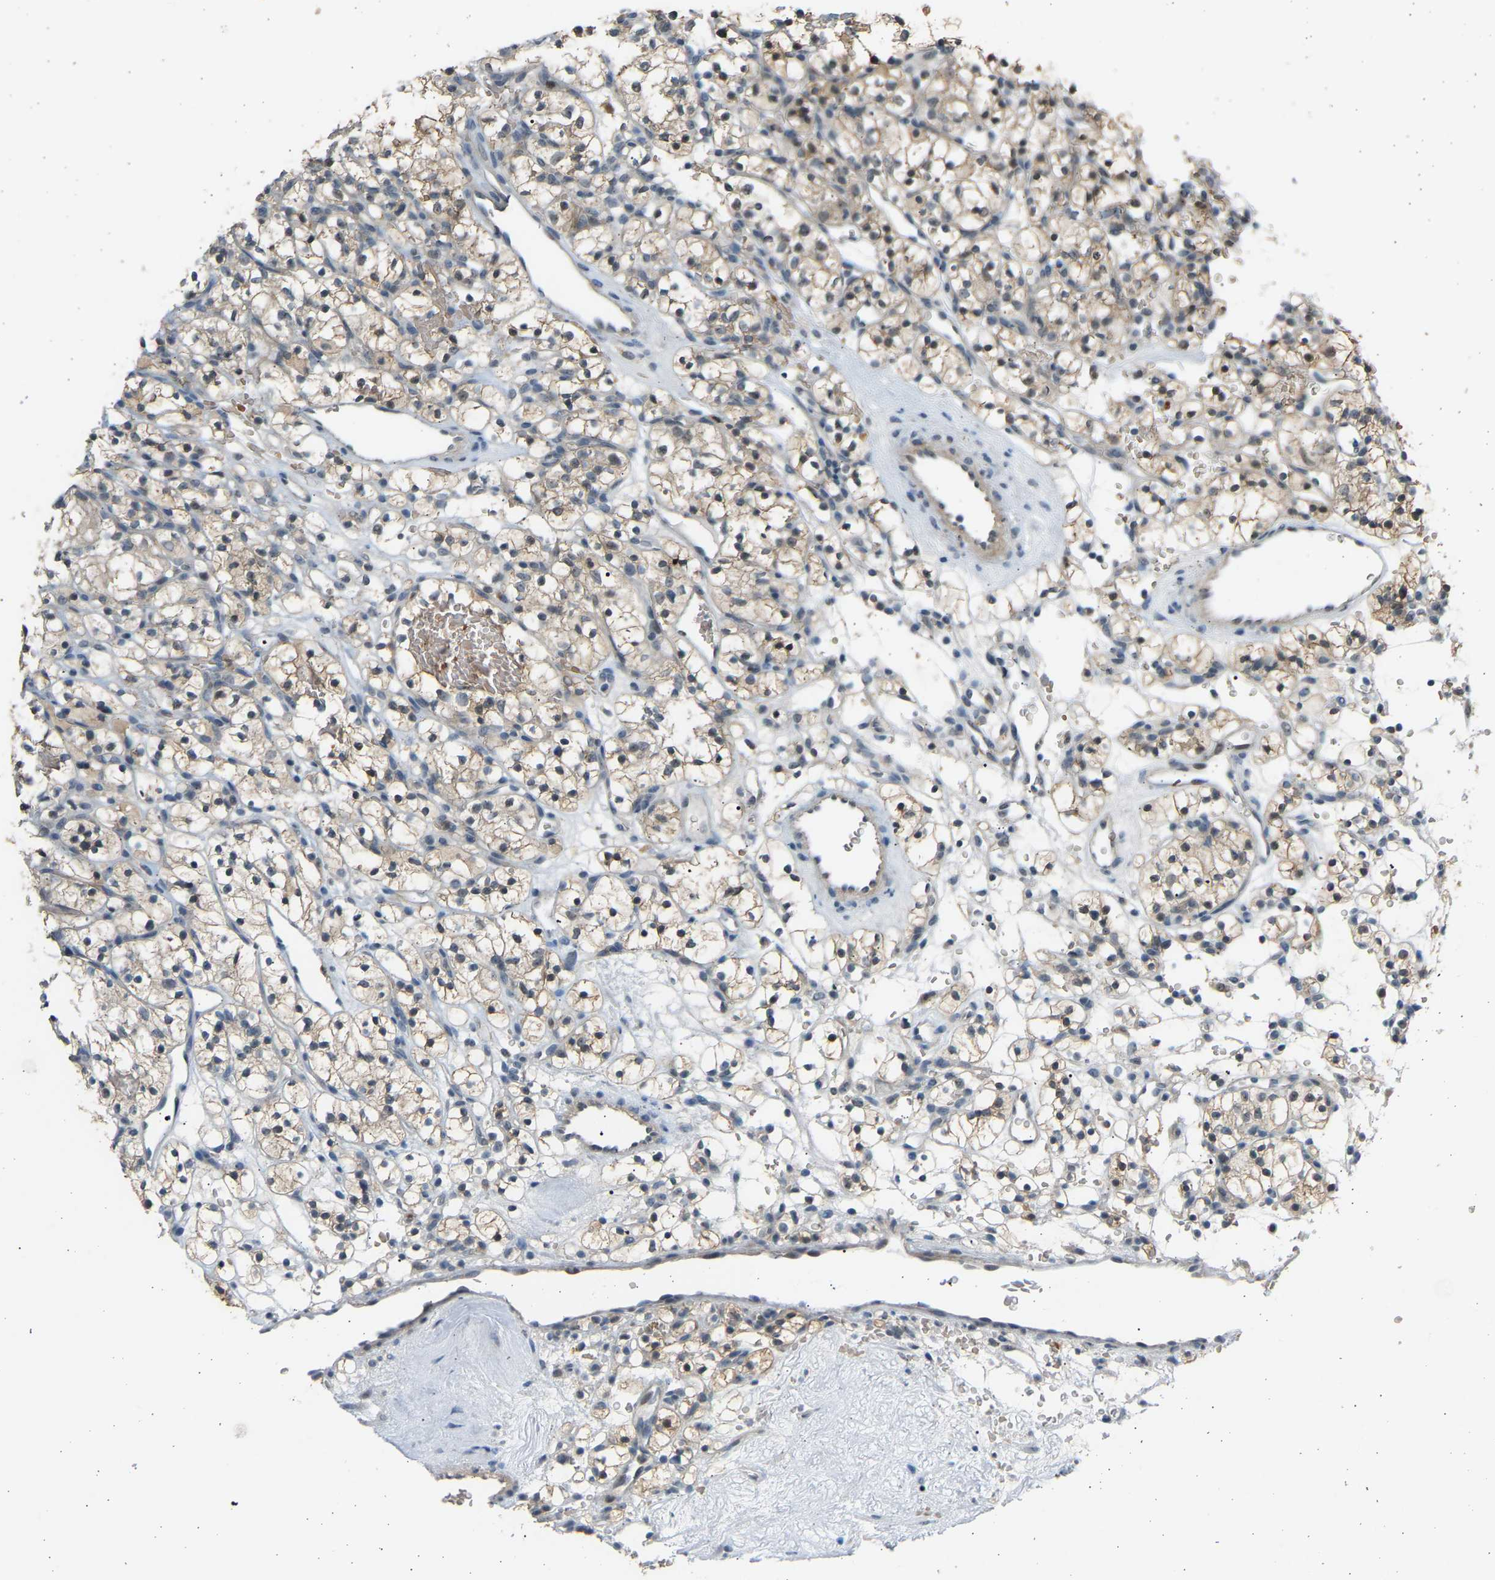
{"staining": {"intensity": "weak", "quantity": "<25%", "location": "cytoplasmic/membranous"}, "tissue": "renal cancer", "cell_type": "Tumor cells", "image_type": "cancer", "snomed": [{"axis": "morphology", "description": "Adenocarcinoma, NOS"}, {"axis": "topography", "description": "Kidney"}], "caption": "Renal cancer was stained to show a protein in brown. There is no significant staining in tumor cells.", "gene": "BIRC2", "patient": {"sex": "female", "age": 57}}